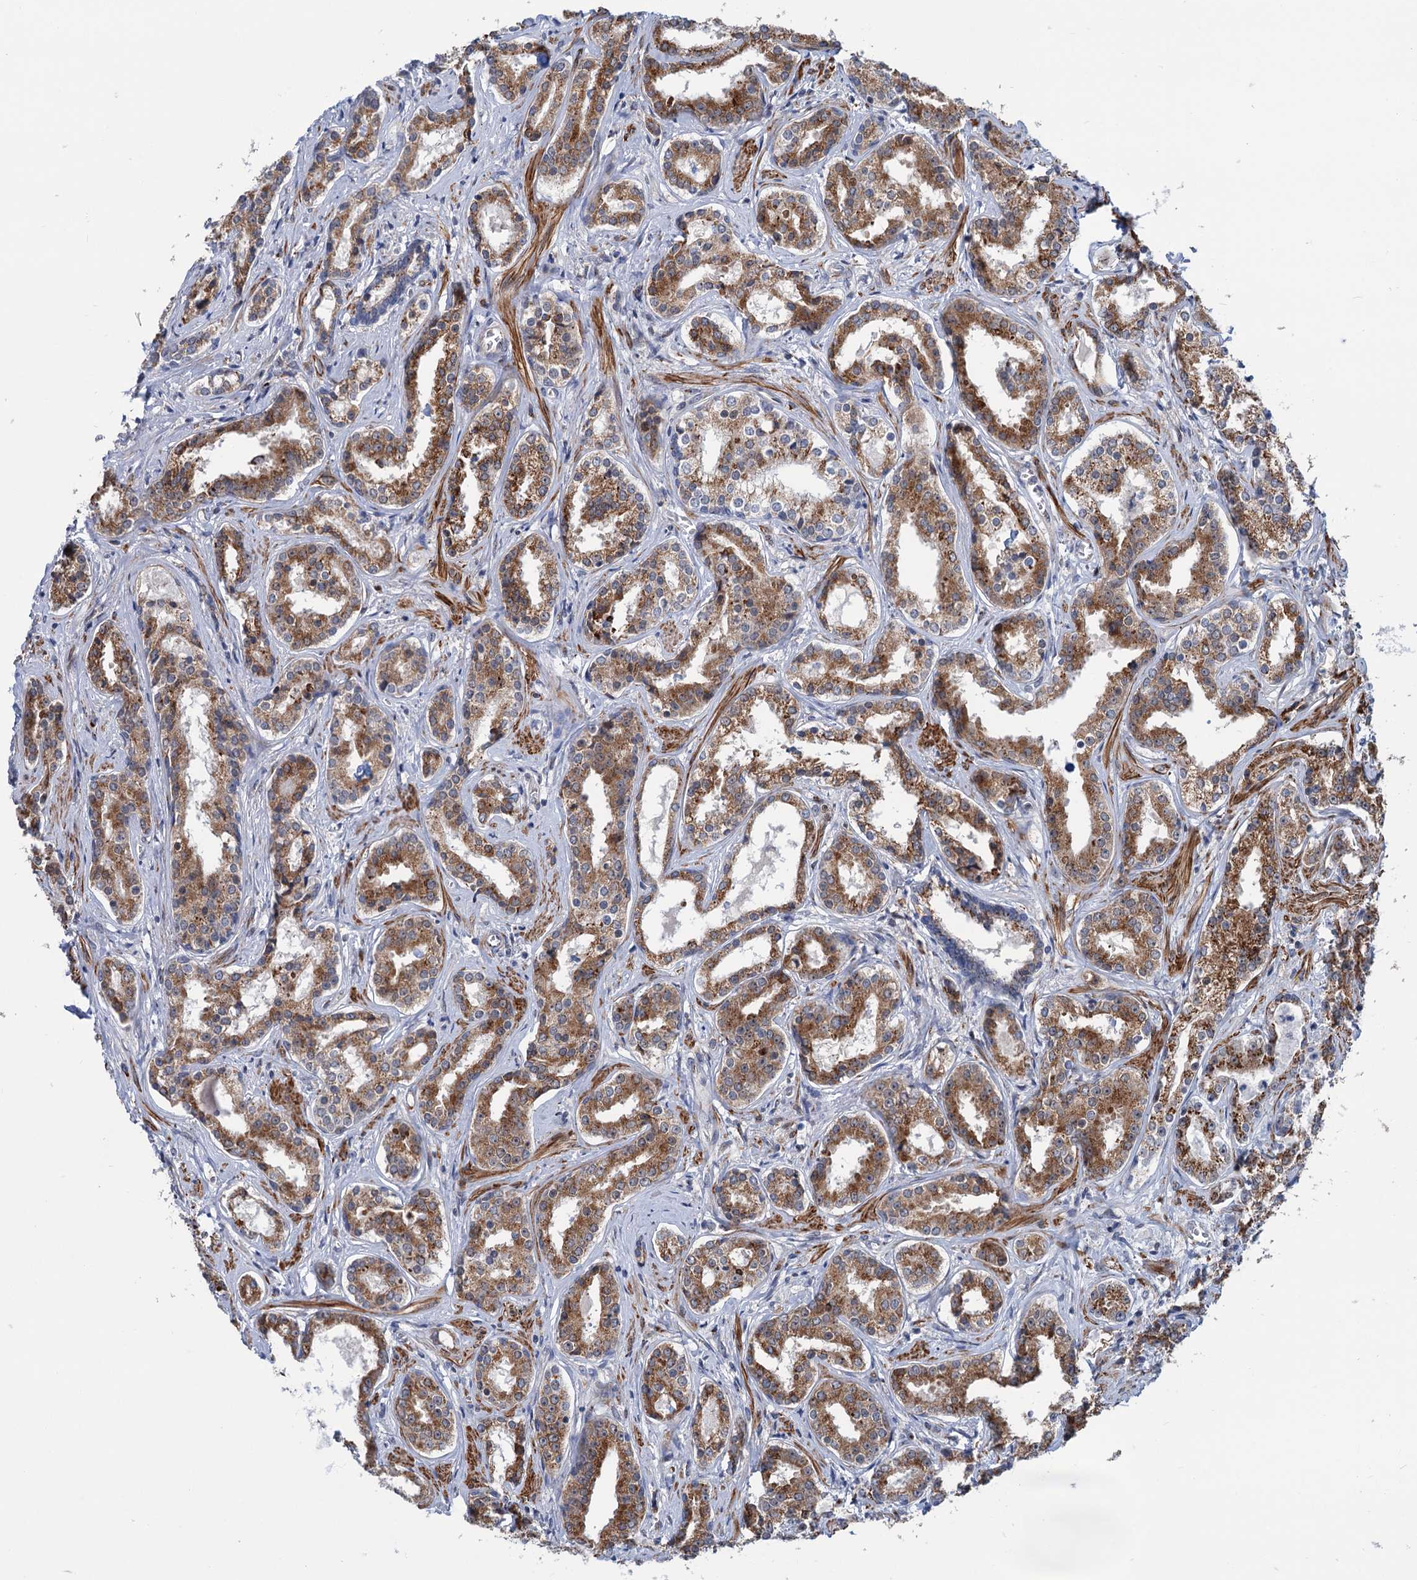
{"staining": {"intensity": "strong", "quantity": ">75%", "location": "cytoplasmic/membranous"}, "tissue": "prostate cancer", "cell_type": "Tumor cells", "image_type": "cancer", "snomed": [{"axis": "morphology", "description": "Adenocarcinoma, High grade"}, {"axis": "topography", "description": "Prostate"}], "caption": "Prostate cancer (adenocarcinoma (high-grade)) stained with DAB (3,3'-diaminobenzidine) immunohistochemistry shows high levels of strong cytoplasmic/membranous staining in about >75% of tumor cells.", "gene": "ELP4", "patient": {"sex": "male", "age": 58}}